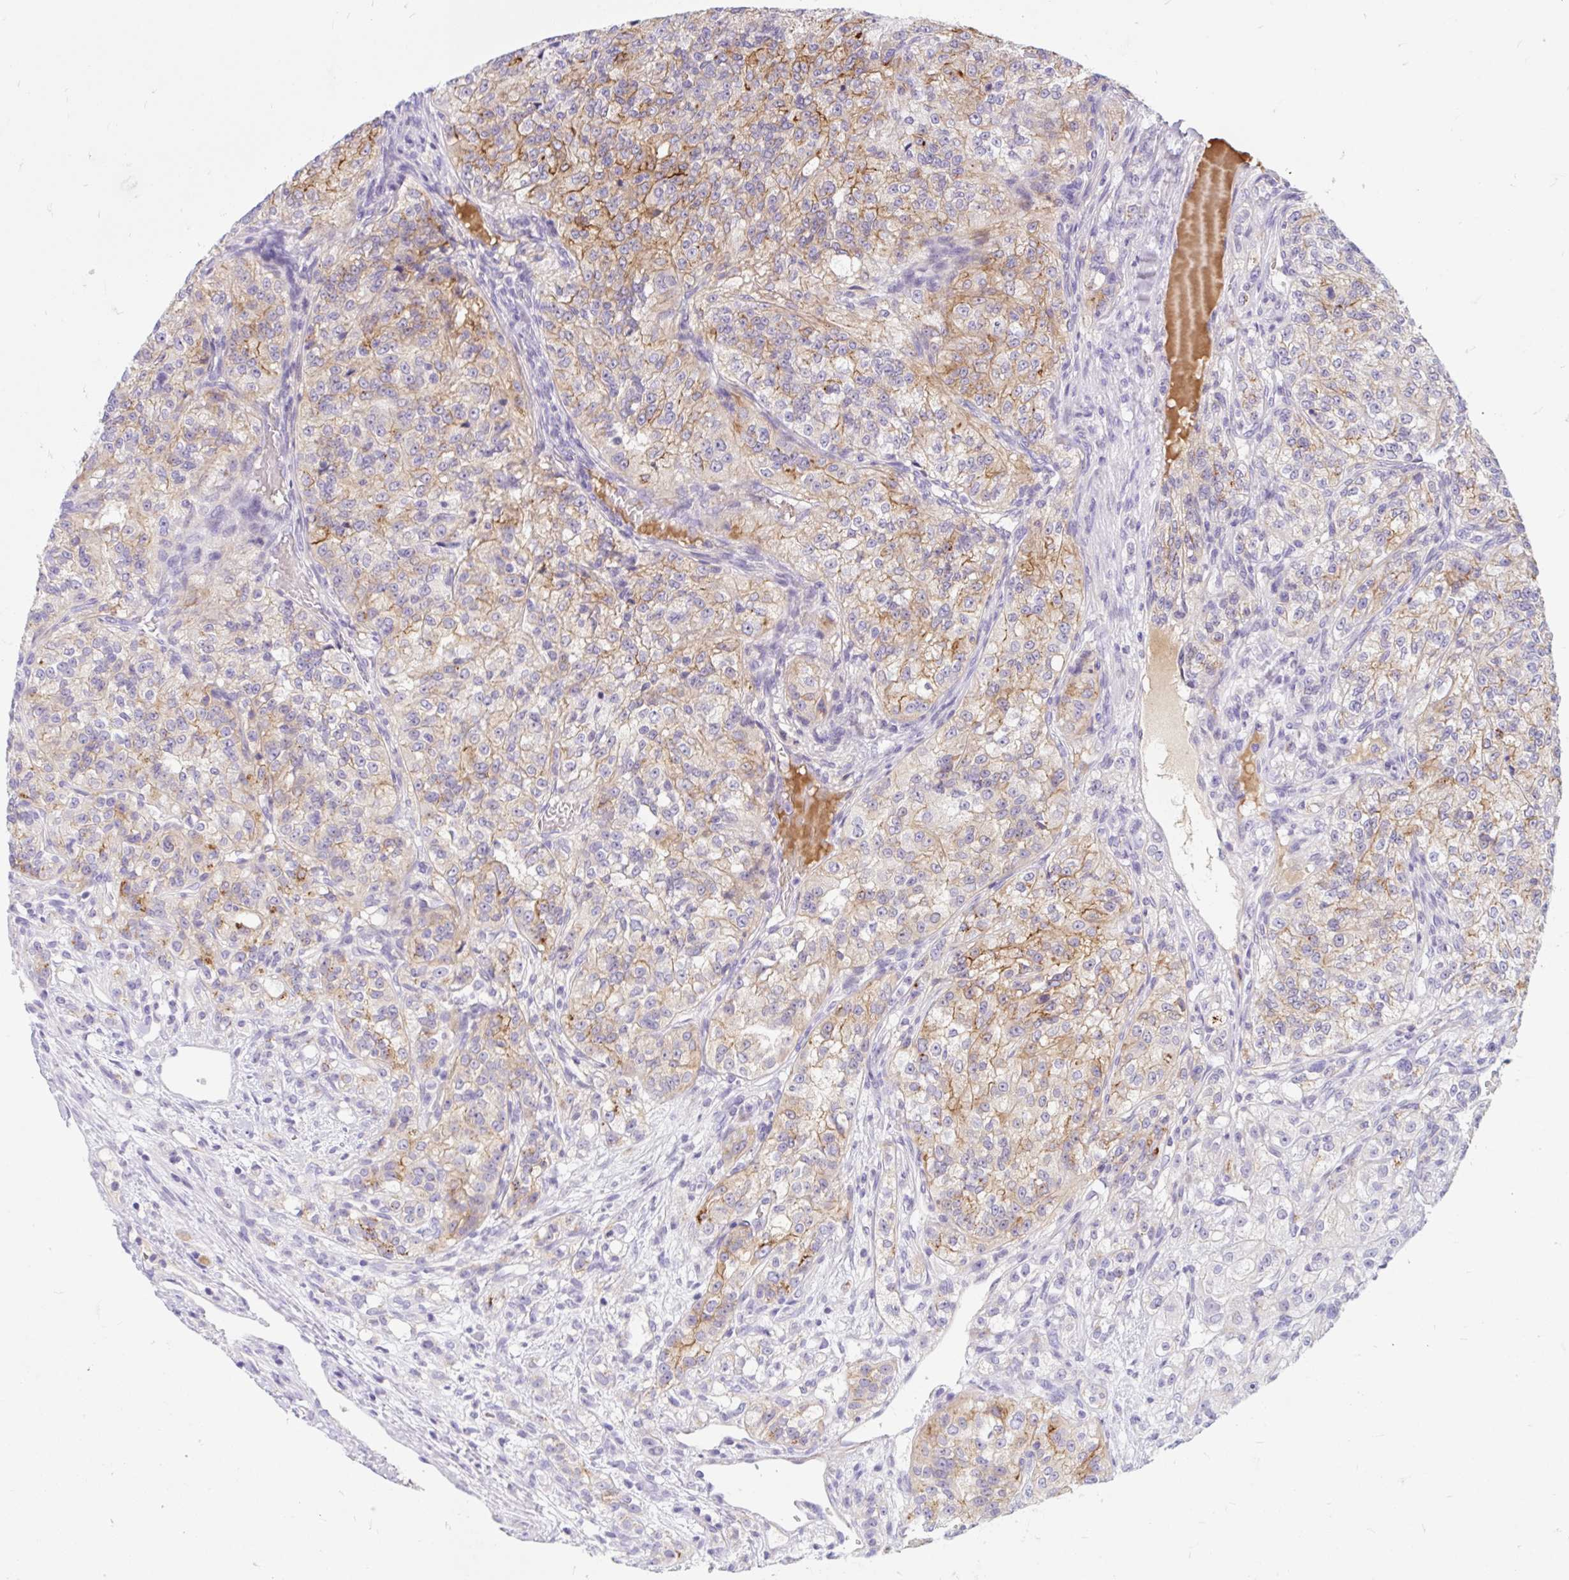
{"staining": {"intensity": "moderate", "quantity": "25%-75%", "location": "cytoplasmic/membranous"}, "tissue": "renal cancer", "cell_type": "Tumor cells", "image_type": "cancer", "snomed": [{"axis": "morphology", "description": "Adenocarcinoma, NOS"}, {"axis": "topography", "description": "Kidney"}], "caption": "Adenocarcinoma (renal) stained for a protein (brown) displays moderate cytoplasmic/membranous positive staining in about 25%-75% of tumor cells.", "gene": "SLC28A1", "patient": {"sex": "female", "age": 63}}